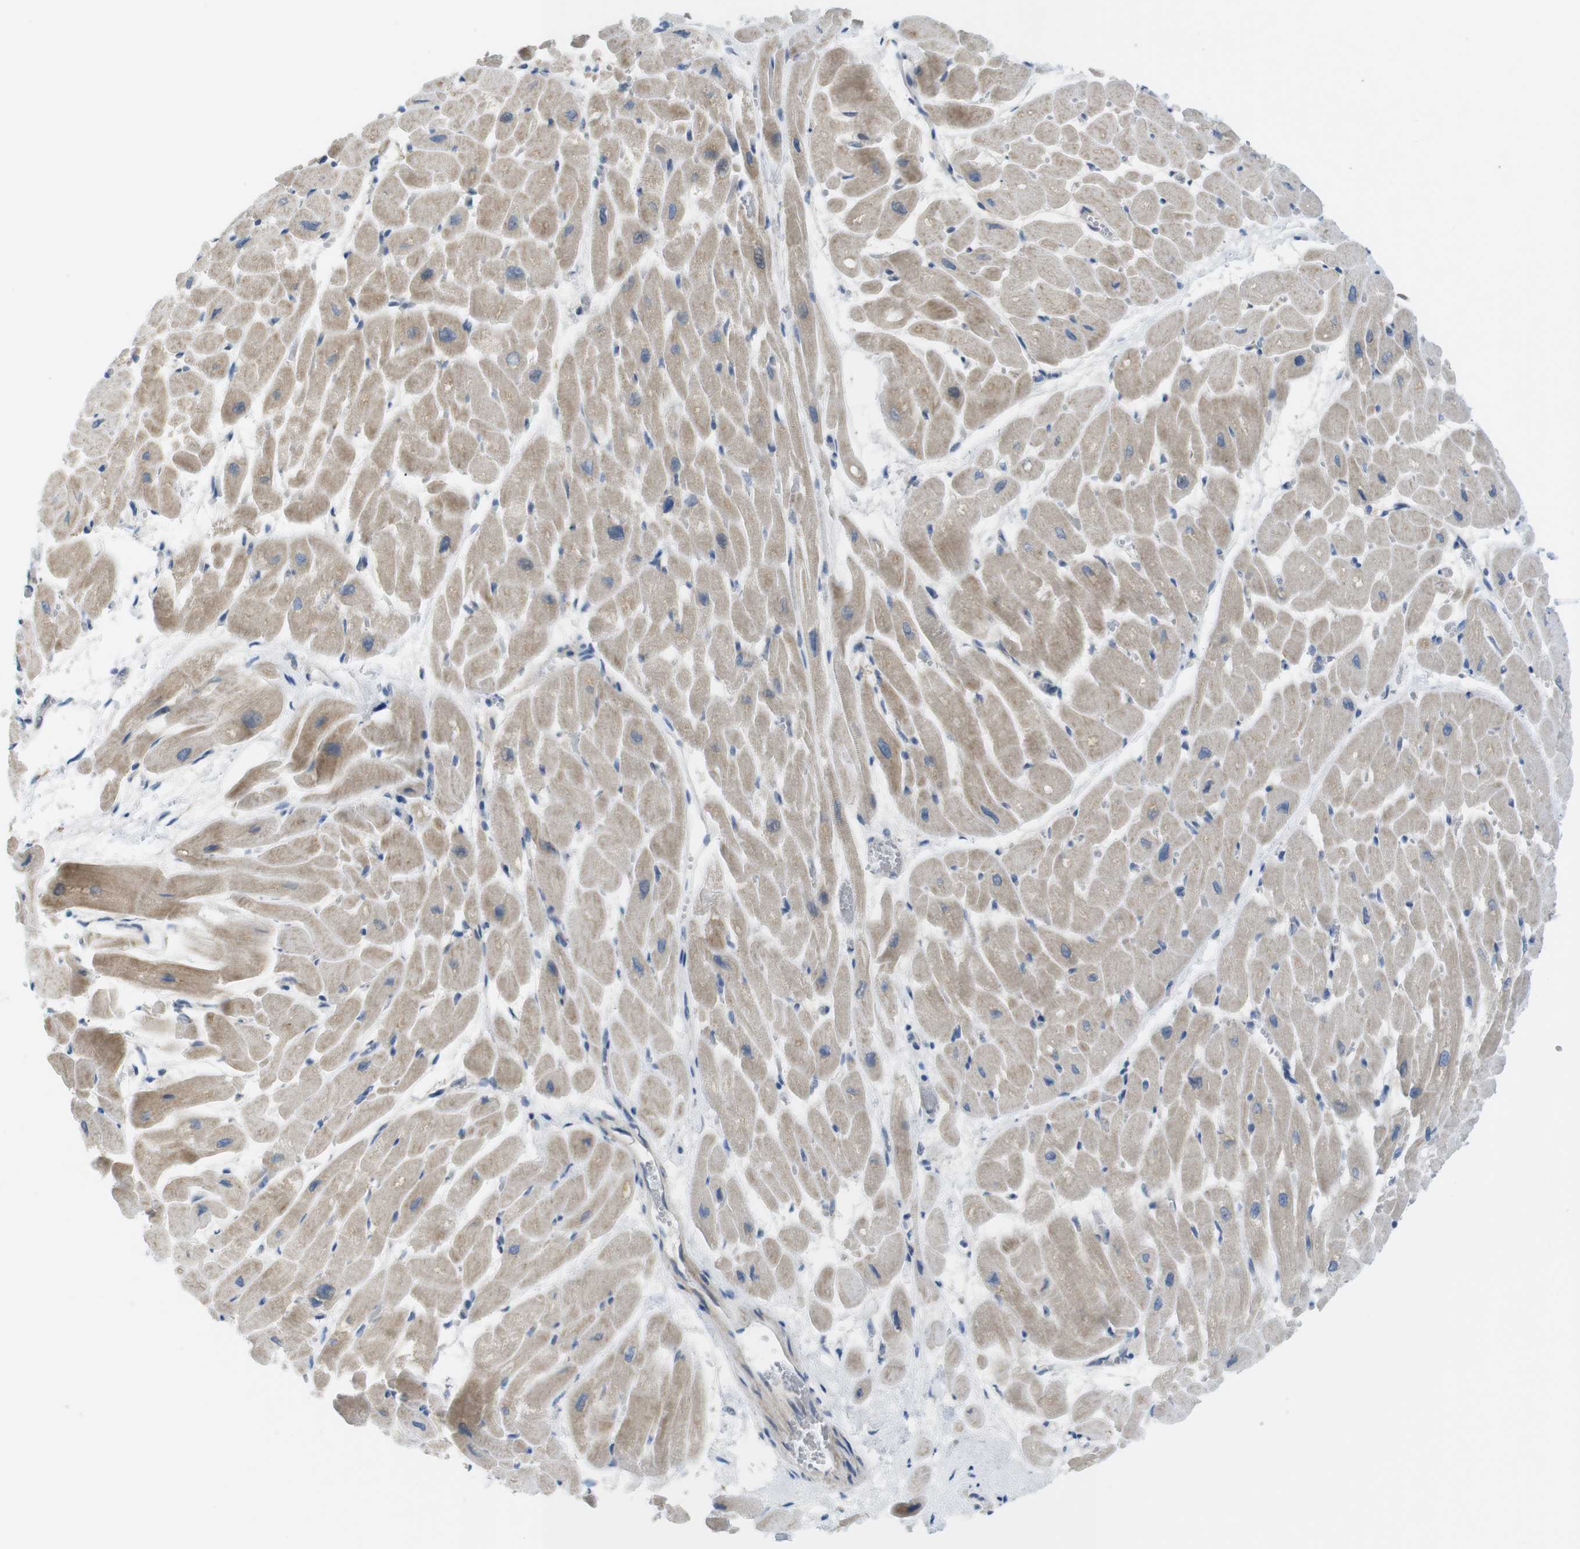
{"staining": {"intensity": "weak", "quantity": ">75%", "location": "cytoplasmic/membranous"}, "tissue": "heart muscle", "cell_type": "Cardiomyocytes", "image_type": "normal", "snomed": [{"axis": "morphology", "description": "Normal tissue, NOS"}, {"axis": "topography", "description": "Heart"}], "caption": "Protein staining demonstrates weak cytoplasmic/membranous expression in about >75% of cardiomyocytes in normal heart muscle.", "gene": "MARCHF1", "patient": {"sex": "male", "age": 45}}